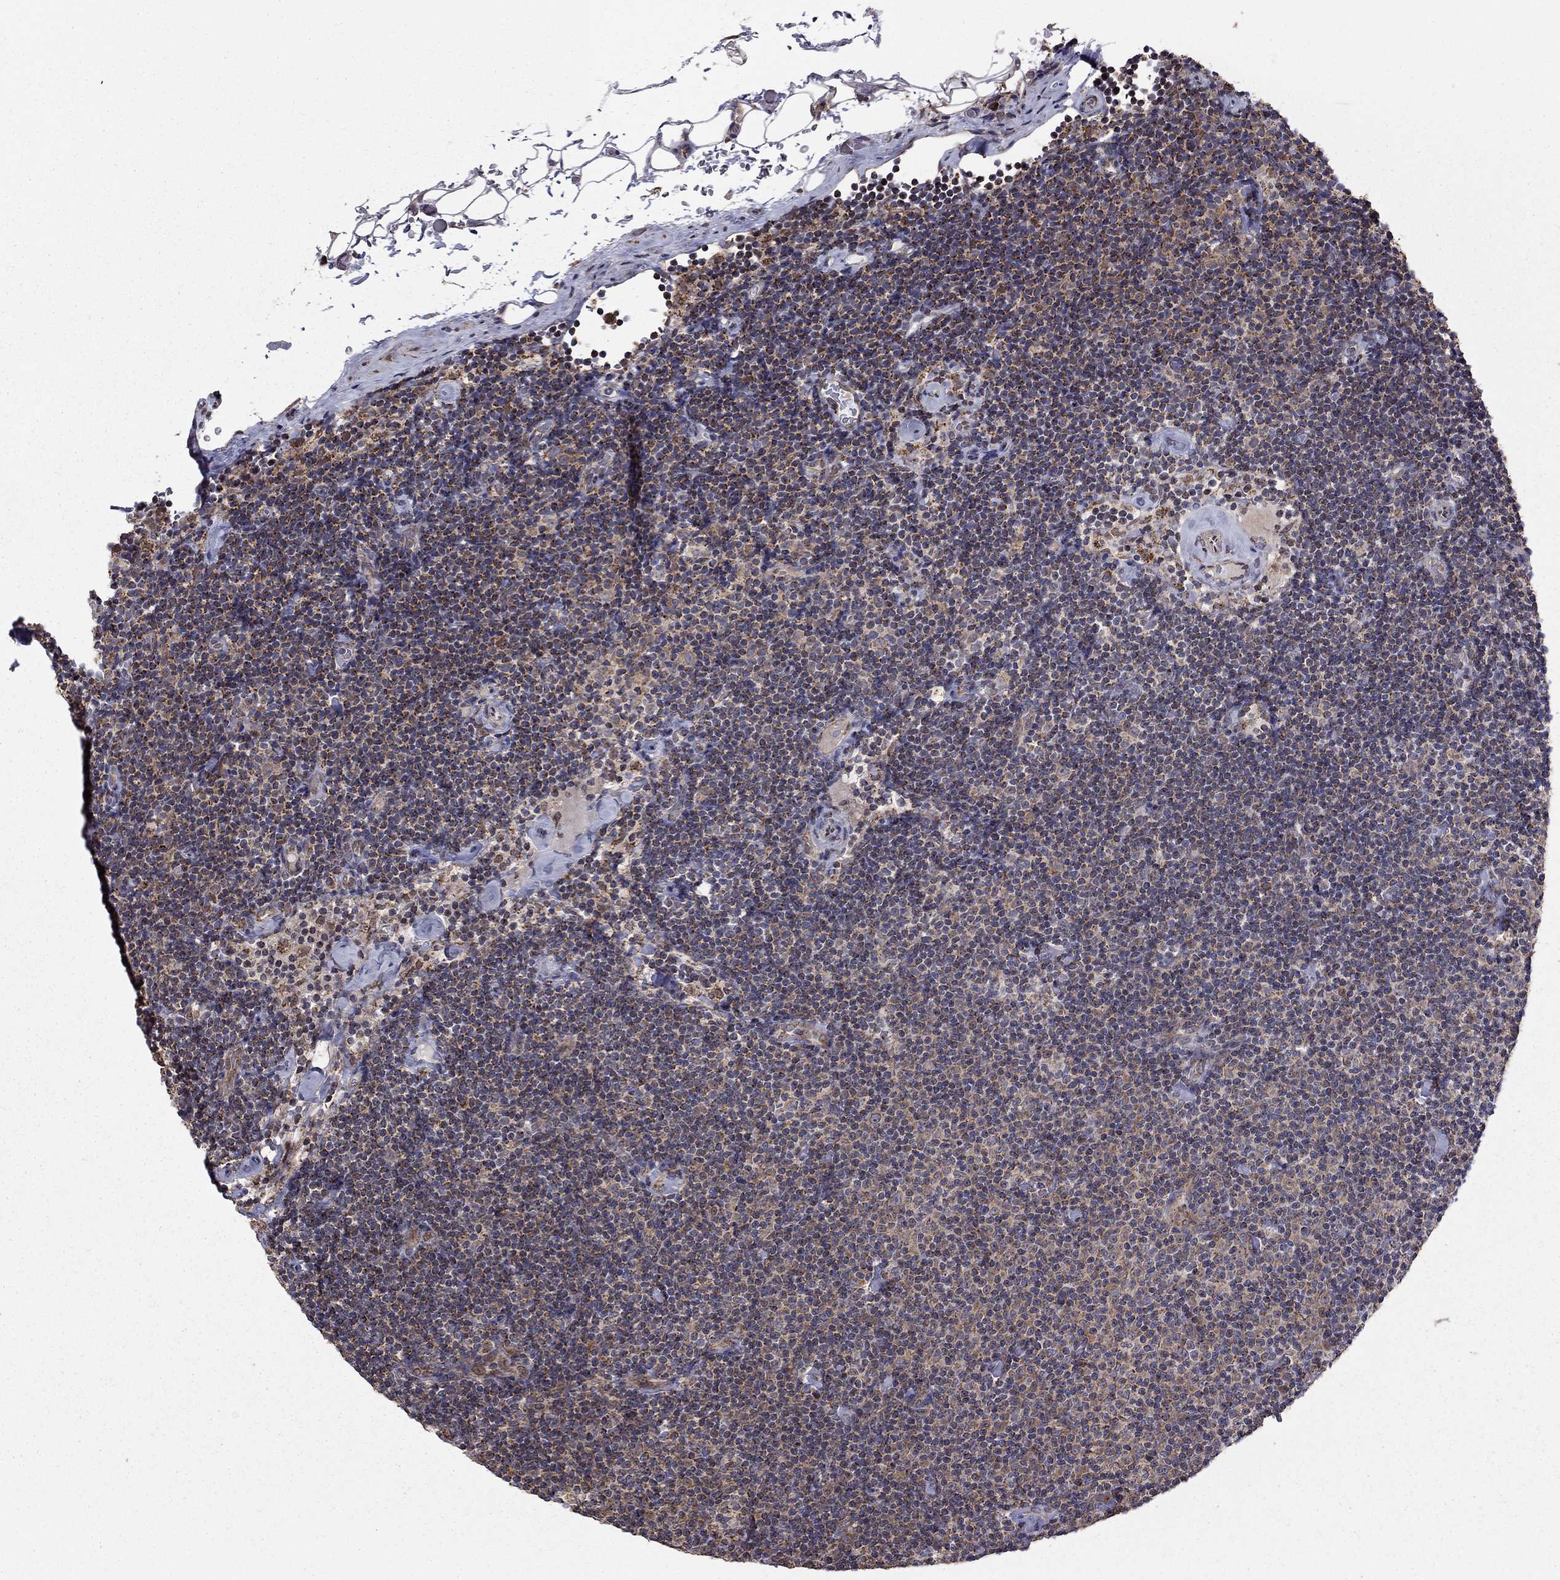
{"staining": {"intensity": "negative", "quantity": "none", "location": "none"}, "tissue": "lymphoma", "cell_type": "Tumor cells", "image_type": "cancer", "snomed": [{"axis": "morphology", "description": "Malignant lymphoma, non-Hodgkin's type, Low grade"}, {"axis": "topography", "description": "Lymph node"}], "caption": "IHC histopathology image of lymphoma stained for a protein (brown), which displays no staining in tumor cells. Brightfield microscopy of IHC stained with DAB (brown) and hematoxylin (blue), captured at high magnification.", "gene": "NKIRAS1", "patient": {"sex": "male", "age": 81}}